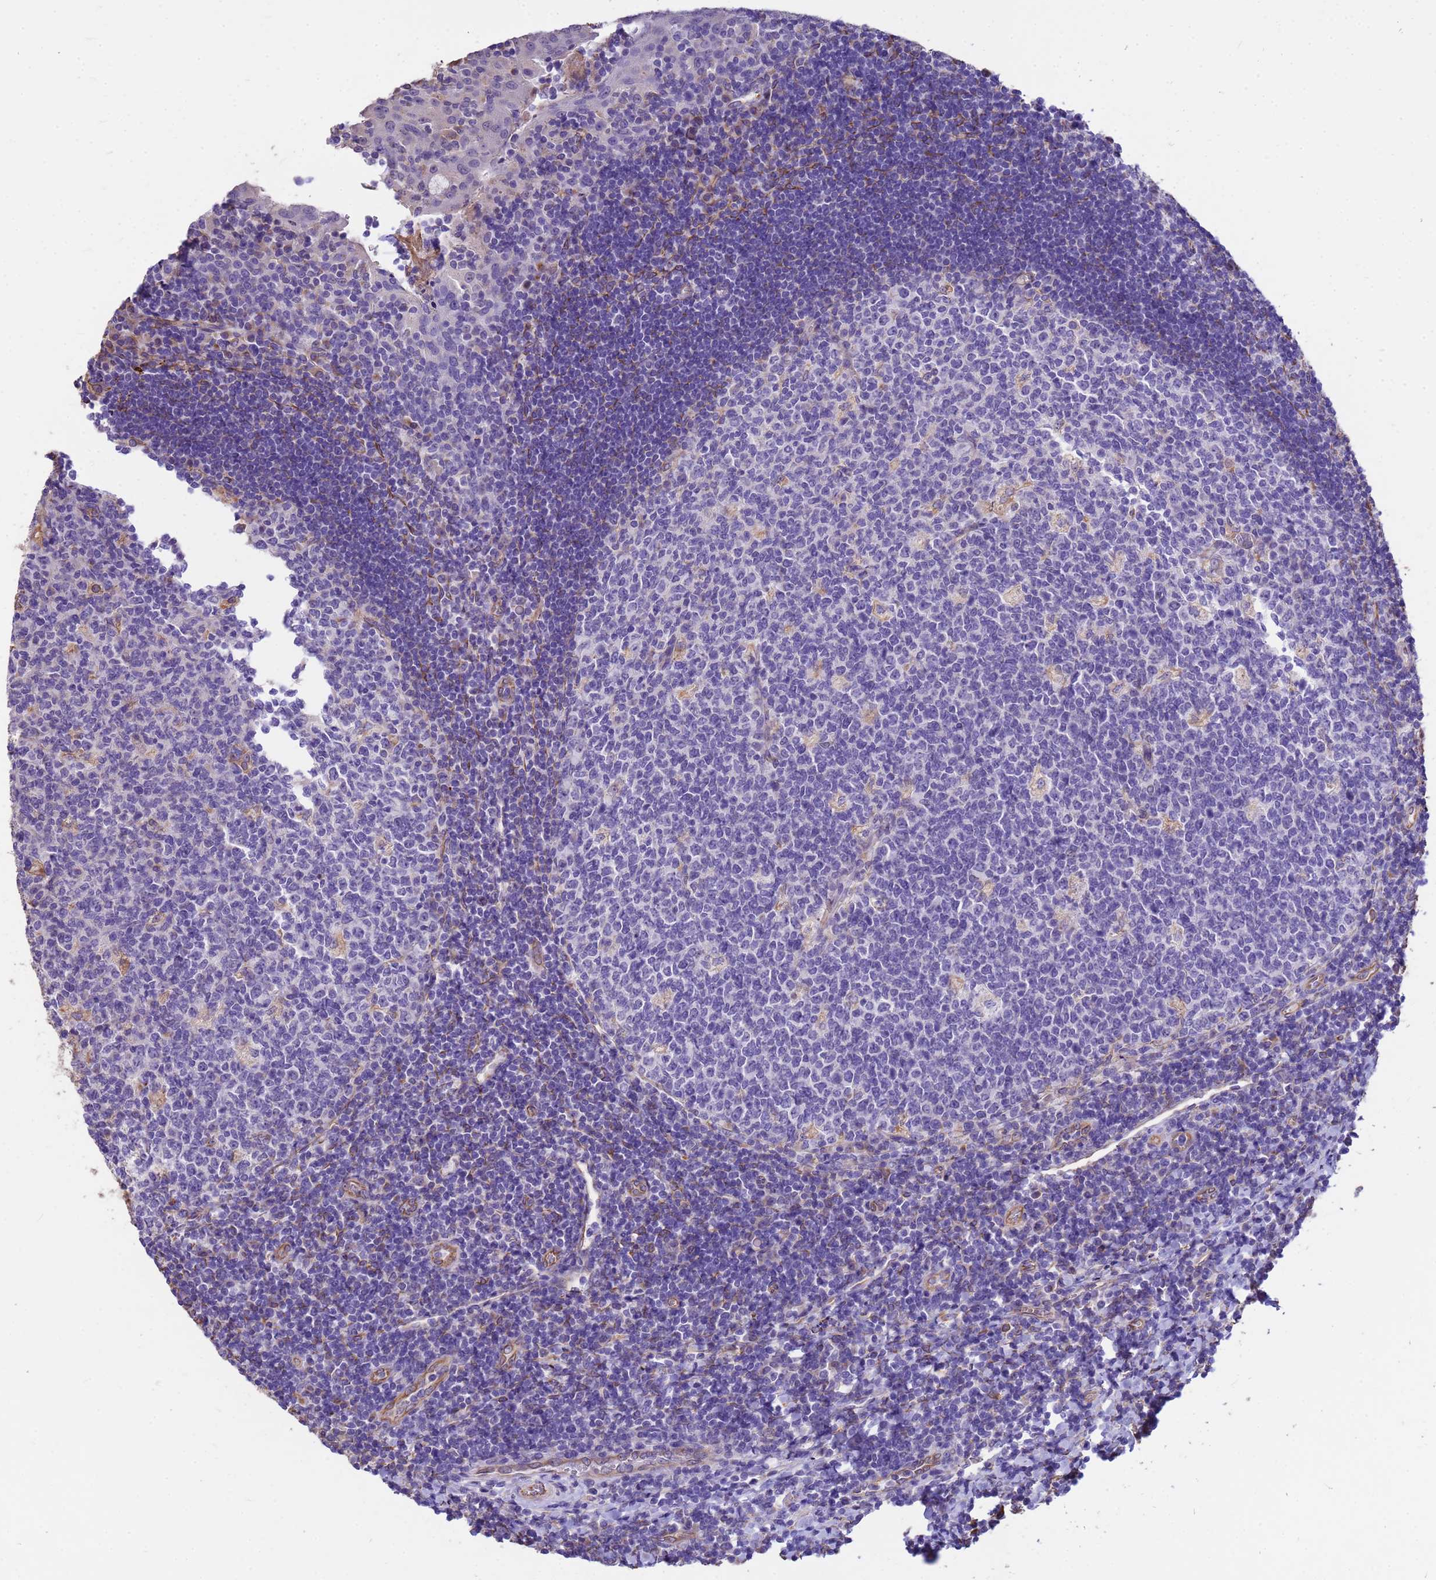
{"staining": {"intensity": "negative", "quantity": "none", "location": "none"}, "tissue": "tonsil", "cell_type": "Germinal center cells", "image_type": "normal", "snomed": [{"axis": "morphology", "description": "Normal tissue, NOS"}, {"axis": "topography", "description": "Tonsil"}], "caption": "Protein analysis of benign tonsil demonstrates no significant expression in germinal center cells.", "gene": "TCEAL3", "patient": {"sex": "male", "age": 17}}